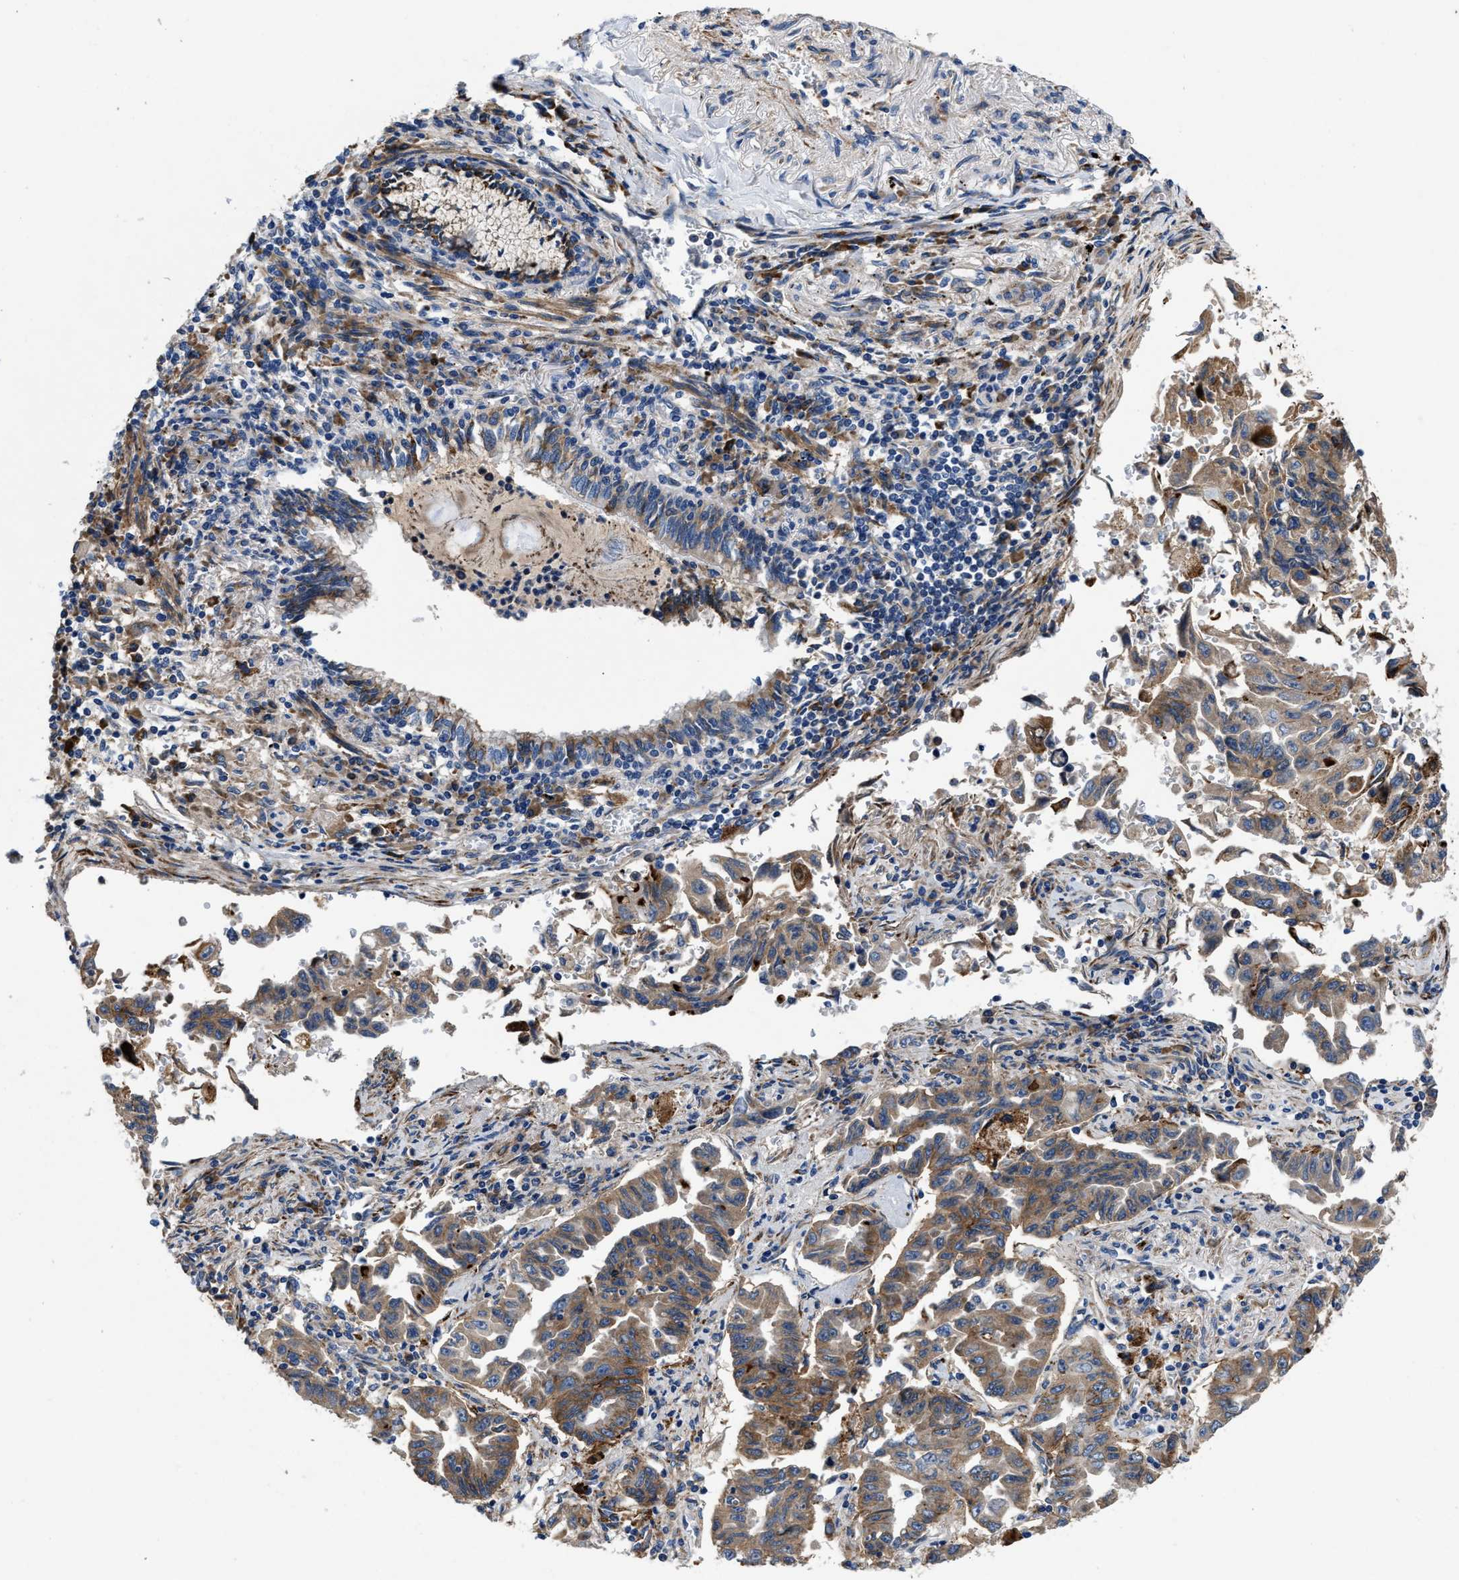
{"staining": {"intensity": "moderate", "quantity": ">75%", "location": "cytoplasmic/membranous"}, "tissue": "lung cancer", "cell_type": "Tumor cells", "image_type": "cancer", "snomed": [{"axis": "morphology", "description": "Adenocarcinoma, NOS"}, {"axis": "topography", "description": "Lung"}], "caption": "Adenocarcinoma (lung) was stained to show a protein in brown. There is medium levels of moderate cytoplasmic/membranous staining in about >75% of tumor cells. (DAB IHC, brown staining for protein, blue staining for nuclei).", "gene": "SLC12A2", "patient": {"sex": "female", "age": 51}}